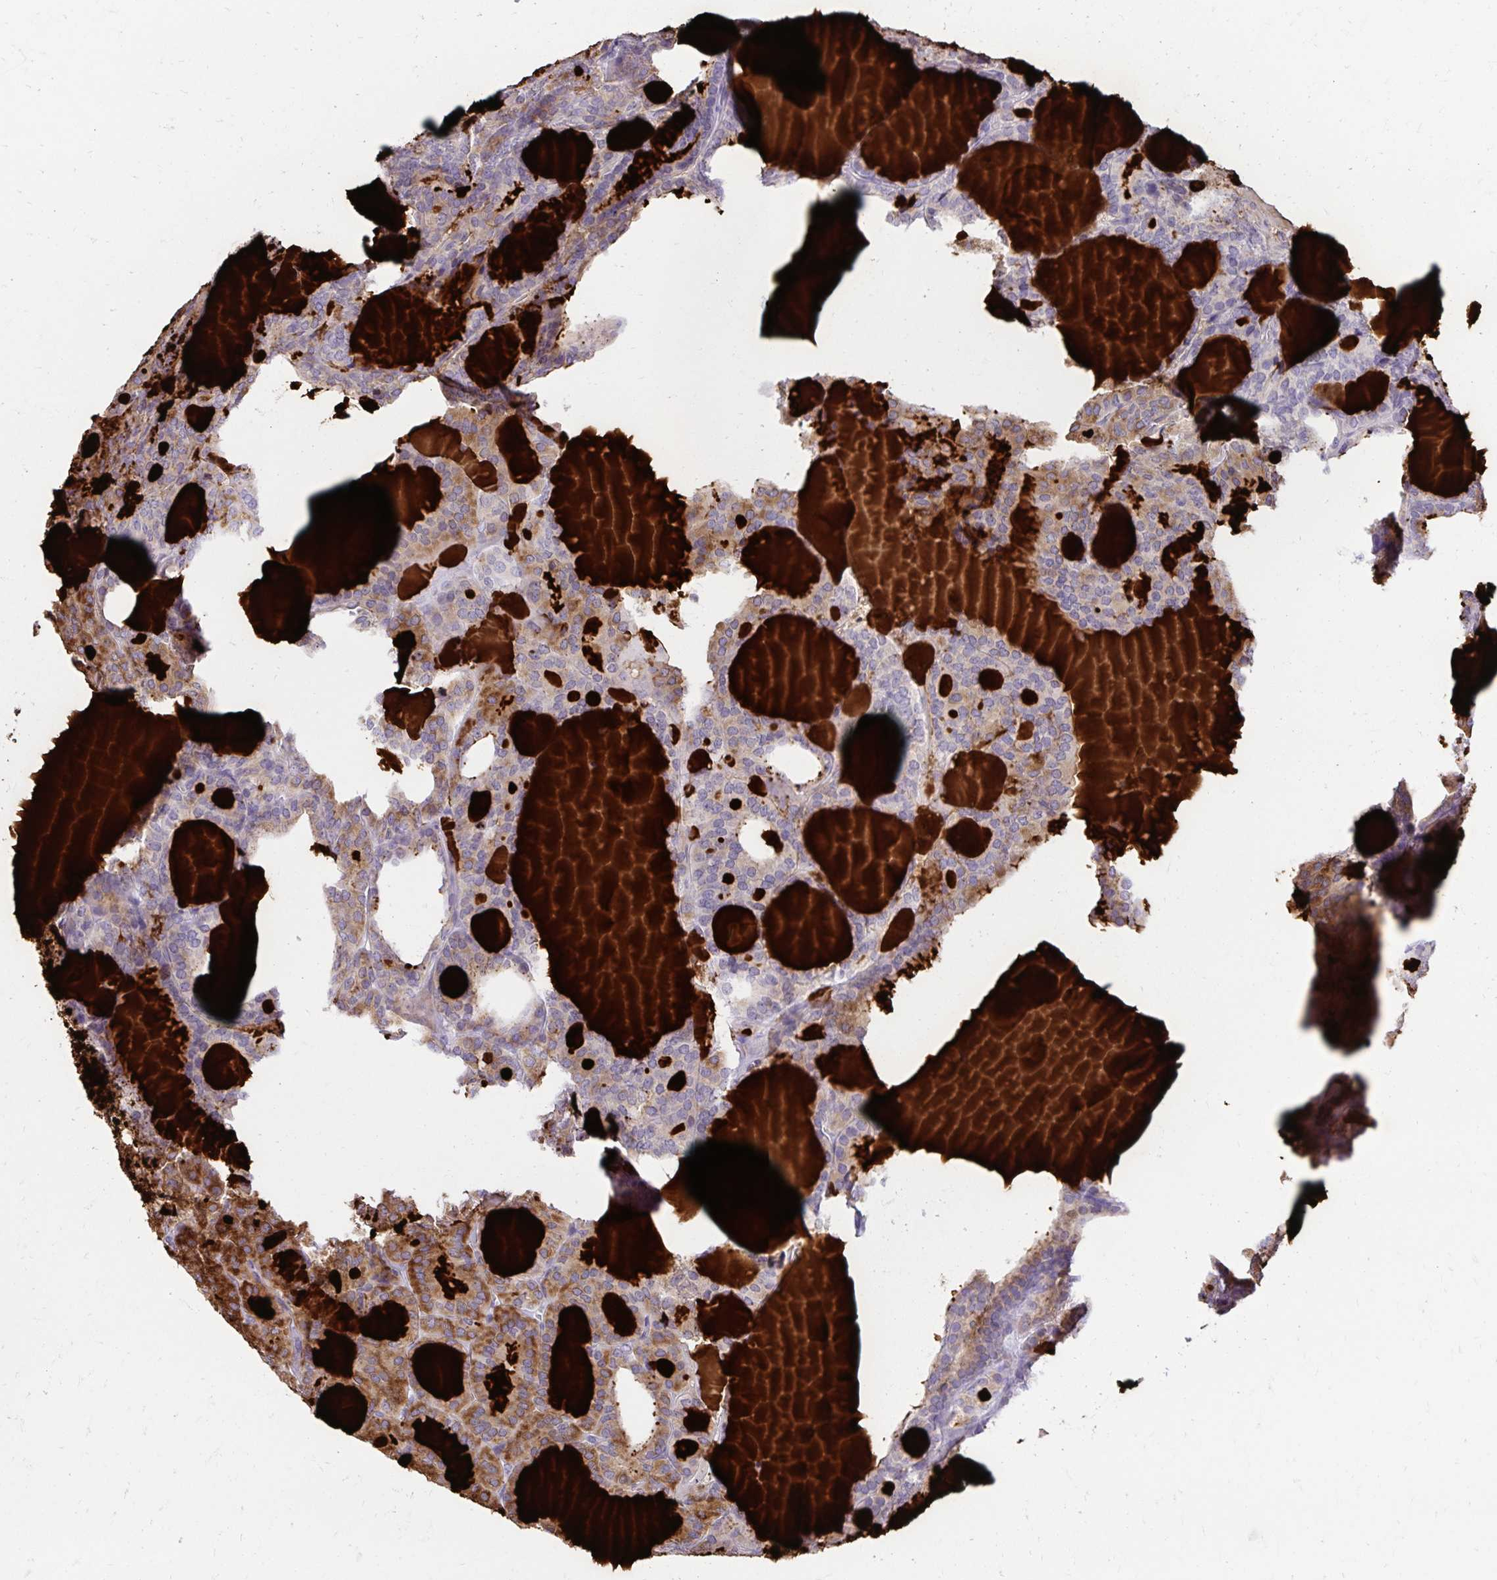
{"staining": {"intensity": "moderate", "quantity": "<25%", "location": "cytoplasmic/membranous"}, "tissue": "thyroid cancer", "cell_type": "Tumor cells", "image_type": "cancer", "snomed": [{"axis": "morphology", "description": "Follicular adenoma carcinoma, NOS"}, {"axis": "topography", "description": "Thyroid gland"}], "caption": "The image exhibits immunohistochemical staining of follicular adenoma carcinoma (thyroid). There is moderate cytoplasmic/membranous staining is present in about <25% of tumor cells.", "gene": "FAM166C", "patient": {"sex": "male", "age": 74}}